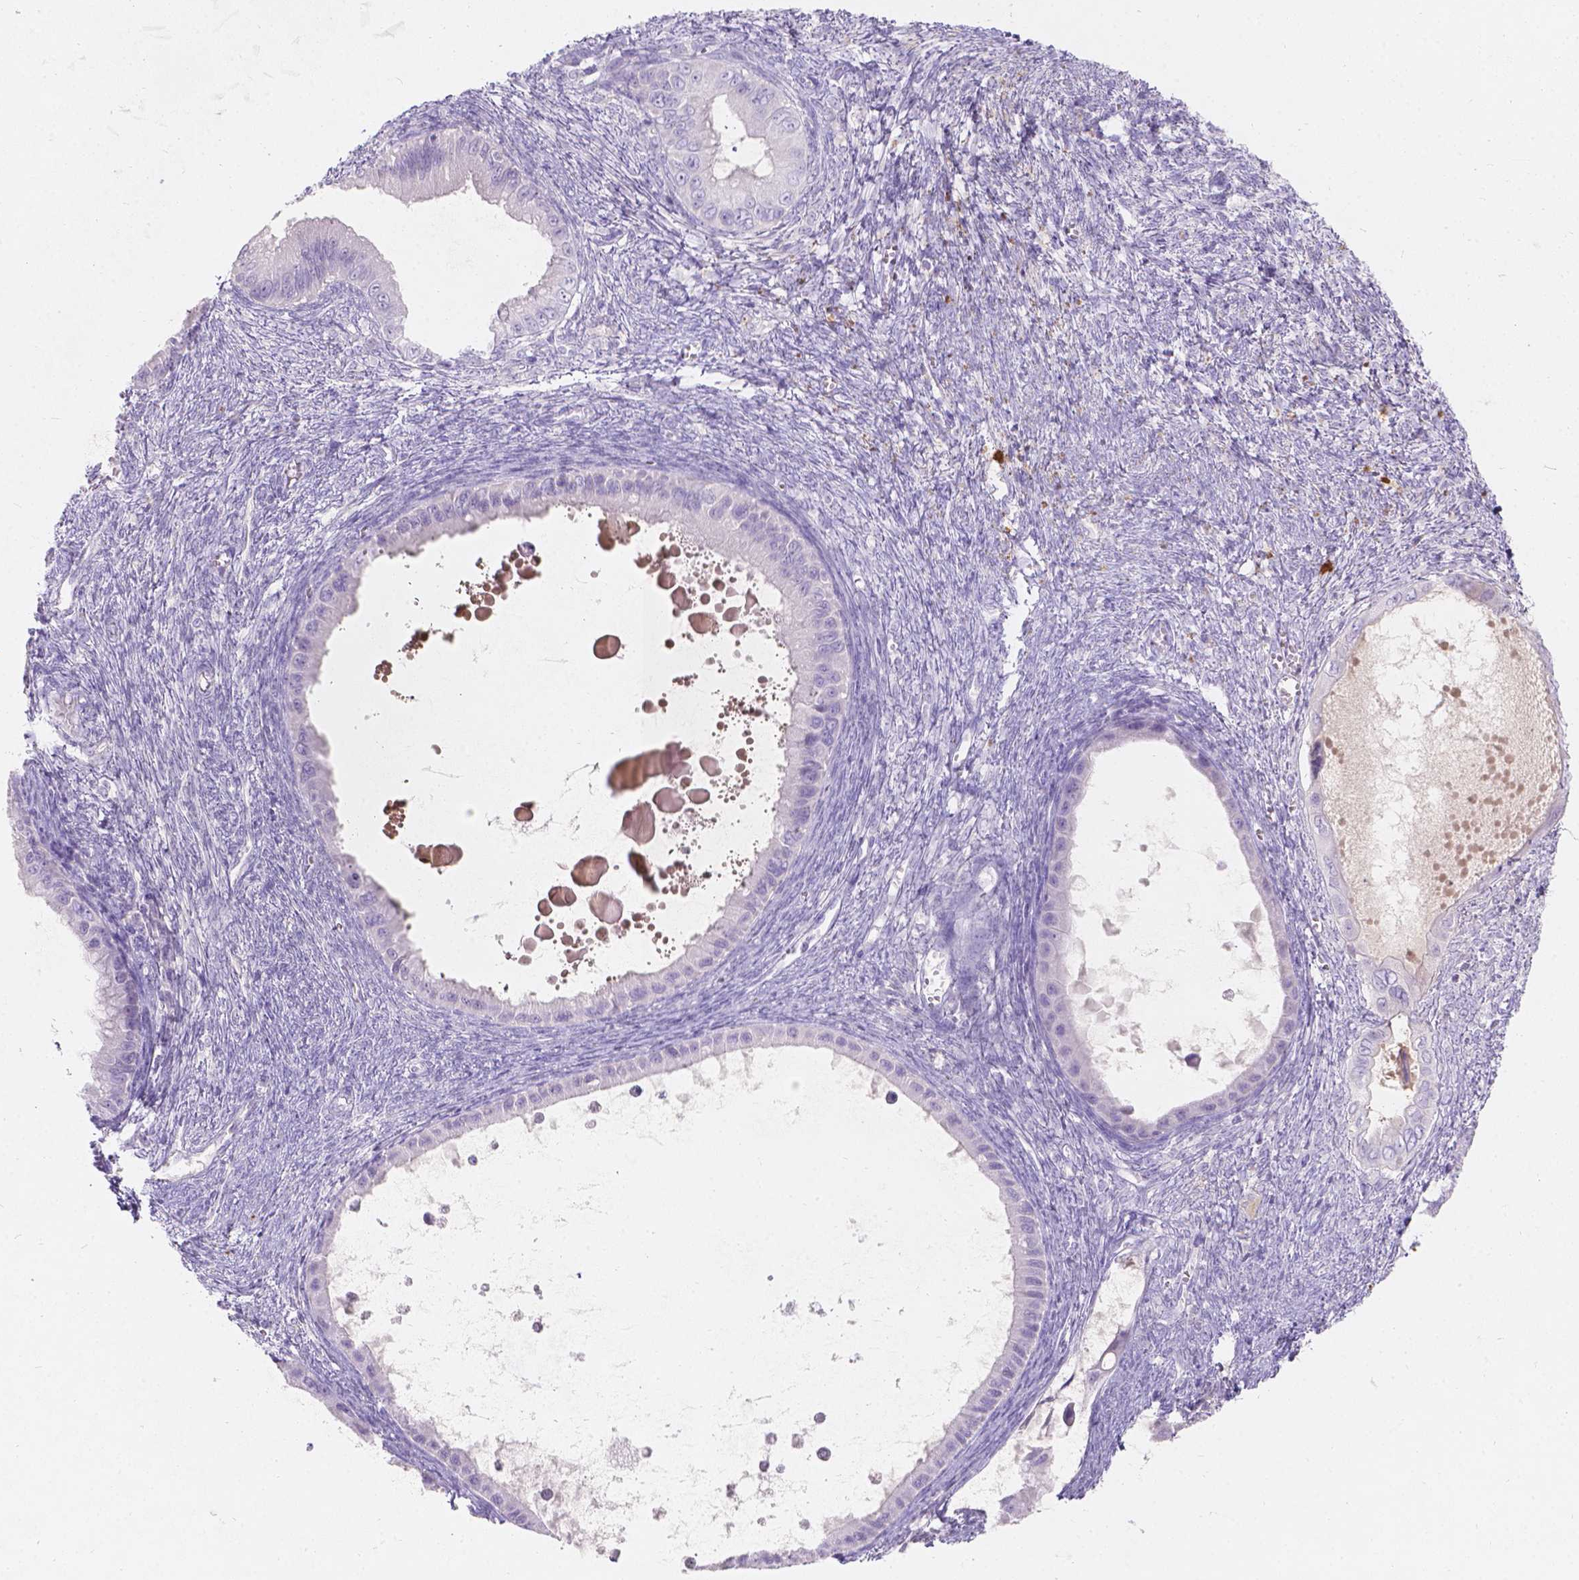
{"staining": {"intensity": "negative", "quantity": "none", "location": "none"}, "tissue": "ovarian cancer", "cell_type": "Tumor cells", "image_type": "cancer", "snomed": [{"axis": "morphology", "description": "Cystadenocarcinoma, mucinous, NOS"}, {"axis": "topography", "description": "Ovary"}], "caption": "IHC of ovarian cancer exhibits no positivity in tumor cells. (Brightfield microscopy of DAB immunohistochemistry (IHC) at high magnification).", "gene": "GAL3ST2", "patient": {"sex": "female", "age": 64}}